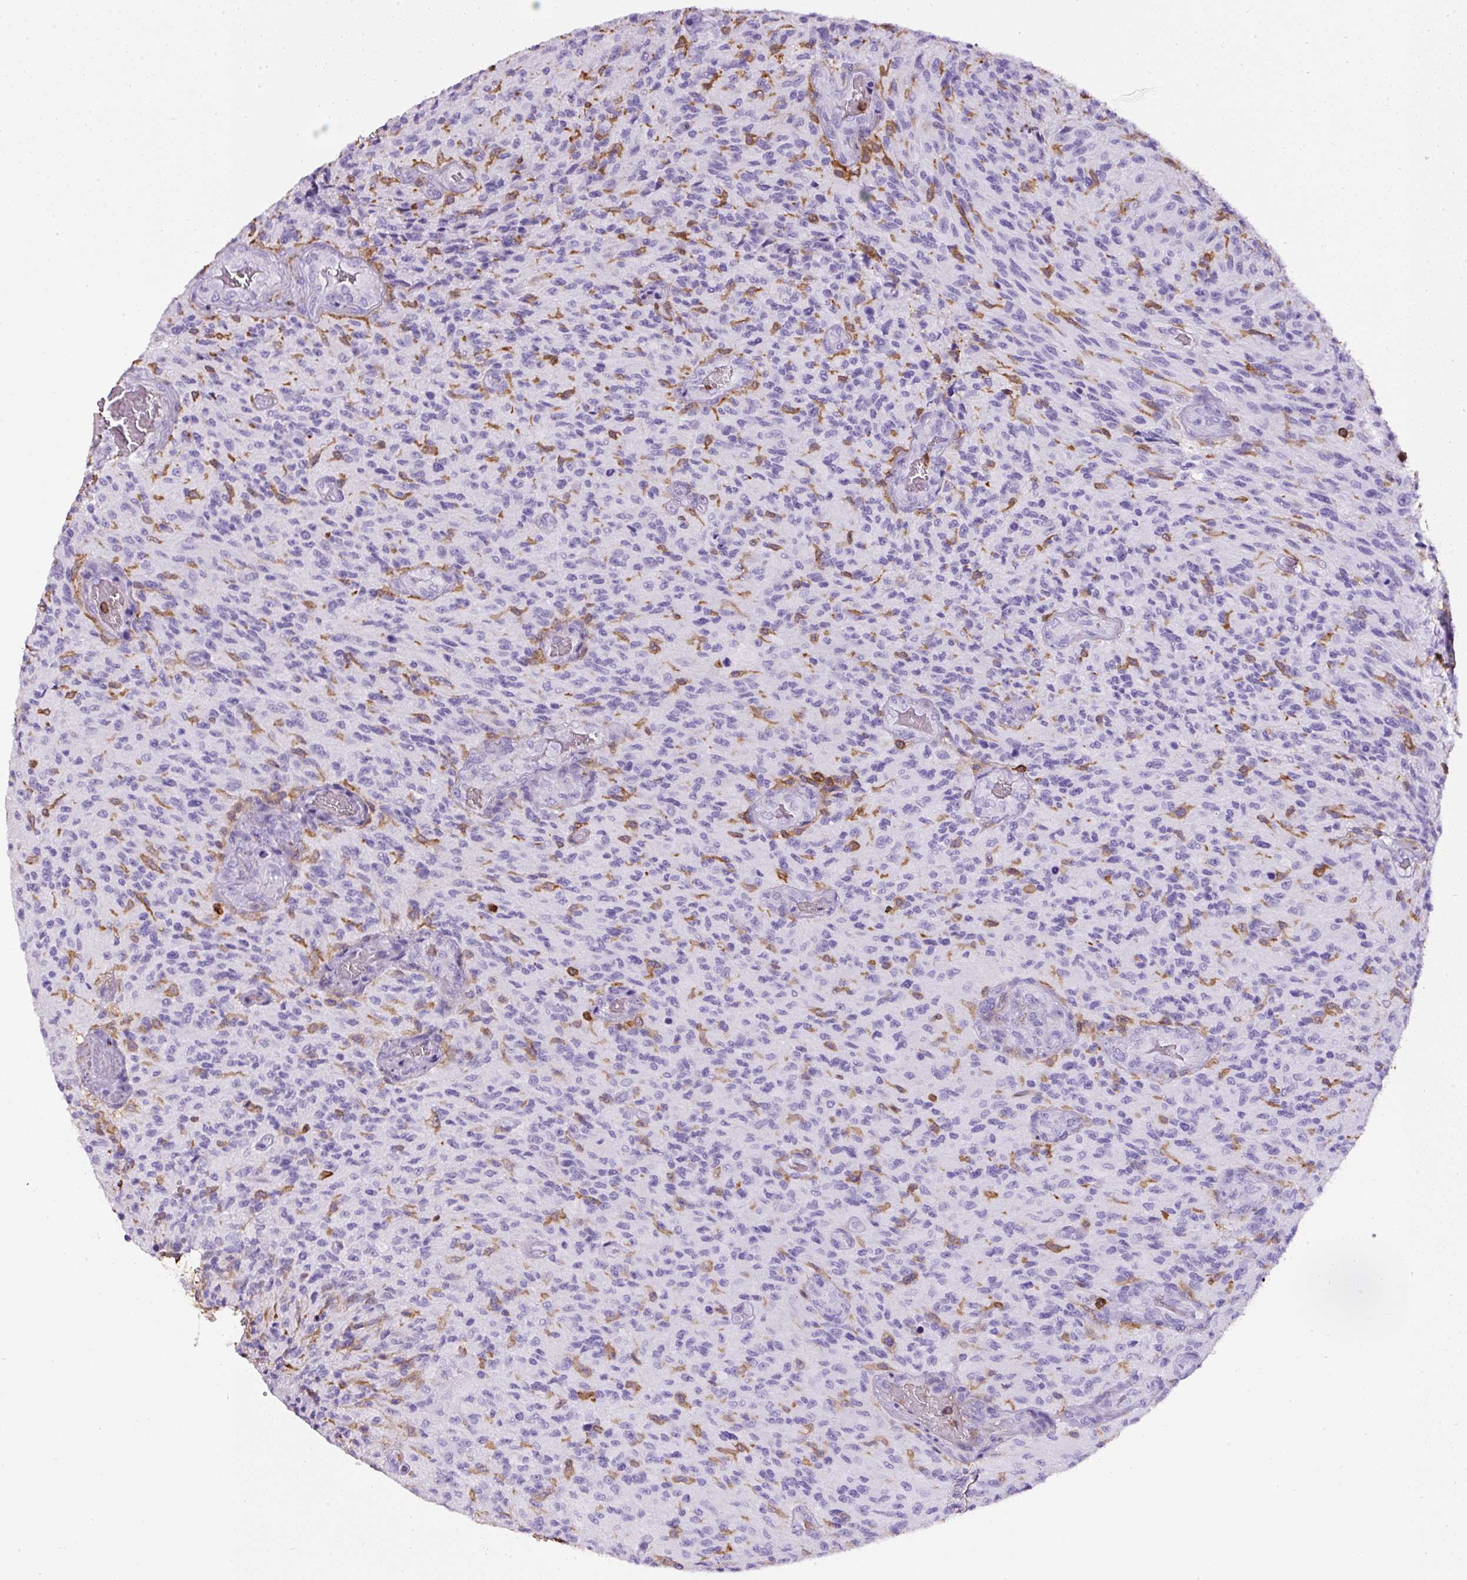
{"staining": {"intensity": "negative", "quantity": "none", "location": "none"}, "tissue": "glioma", "cell_type": "Tumor cells", "image_type": "cancer", "snomed": [{"axis": "morphology", "description": "Normal tissue, NOS"}, {"axis": "morphology", "description": "Glioma, malignant, High grade"}, {"axis": "topography", "description": "Cerebral cortex"}], "caption": "The photomicrograph demonstrates no significant expression in tumor cells of malignant high-grade glioma. (DAB IHC visualized using brightfield microscopy, high magnification).", "gene": "FAM228B", "patient": {"sex": "male", "age": 56}}